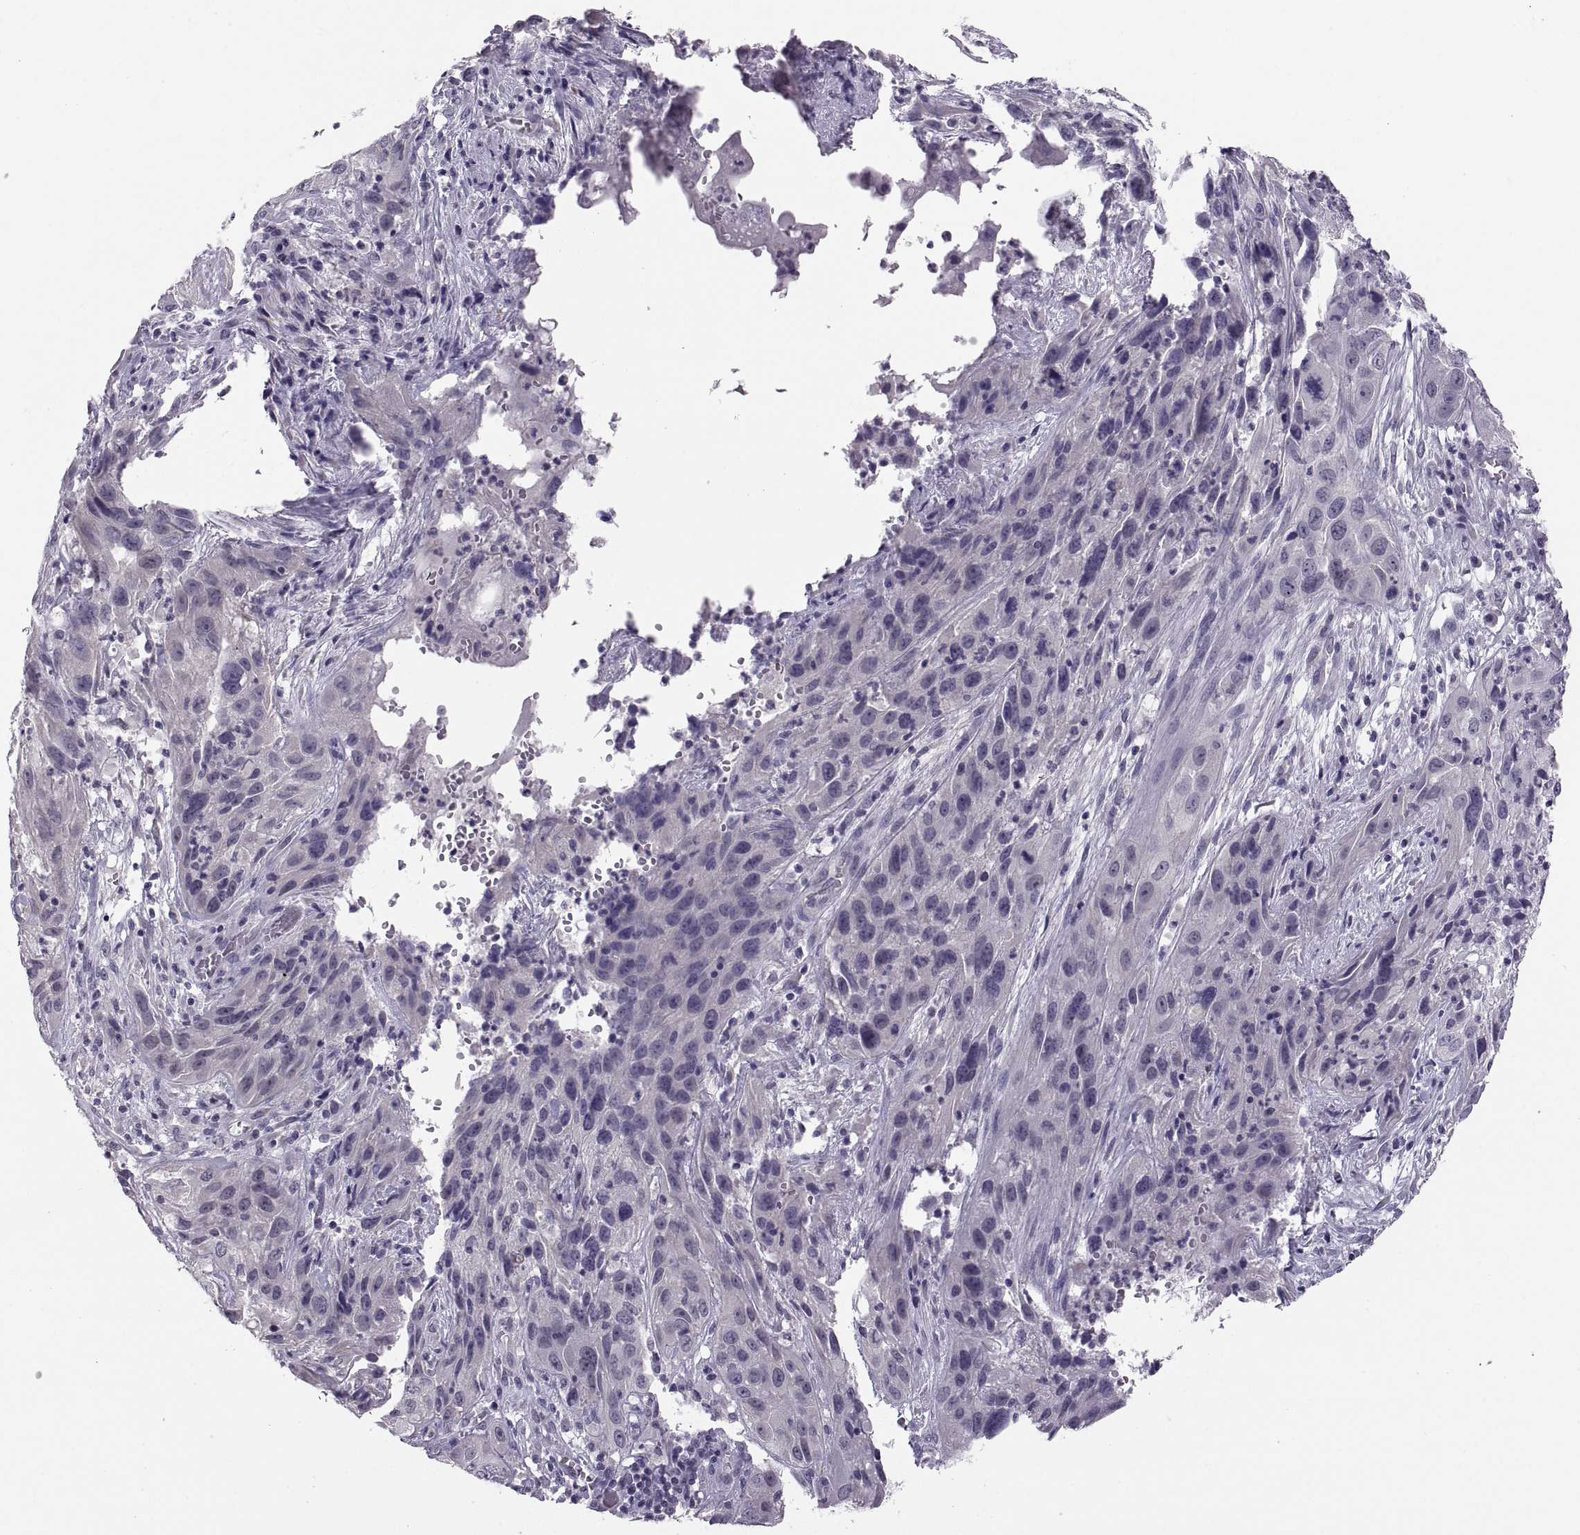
{"staining": {"intensity": "negative", "quantity": "none", "location": "none"}, "tissue": "cervical cancer", "cell_type": "Tumor cells", "image_type": "cancer", "snomed": [{"axis": "morphology", "description": "Squamous cell carcinoma, NOS"}, {"axis": "topography", "description": "Cervix"}], "caption": "The immunohistochemistry photomicrograph has no significant staining in tumor cells of cervical cancer (squamous cell carcinoma) tissue.", "gene": "ADH6", "patient": {"sex": "female", "age": 32}}